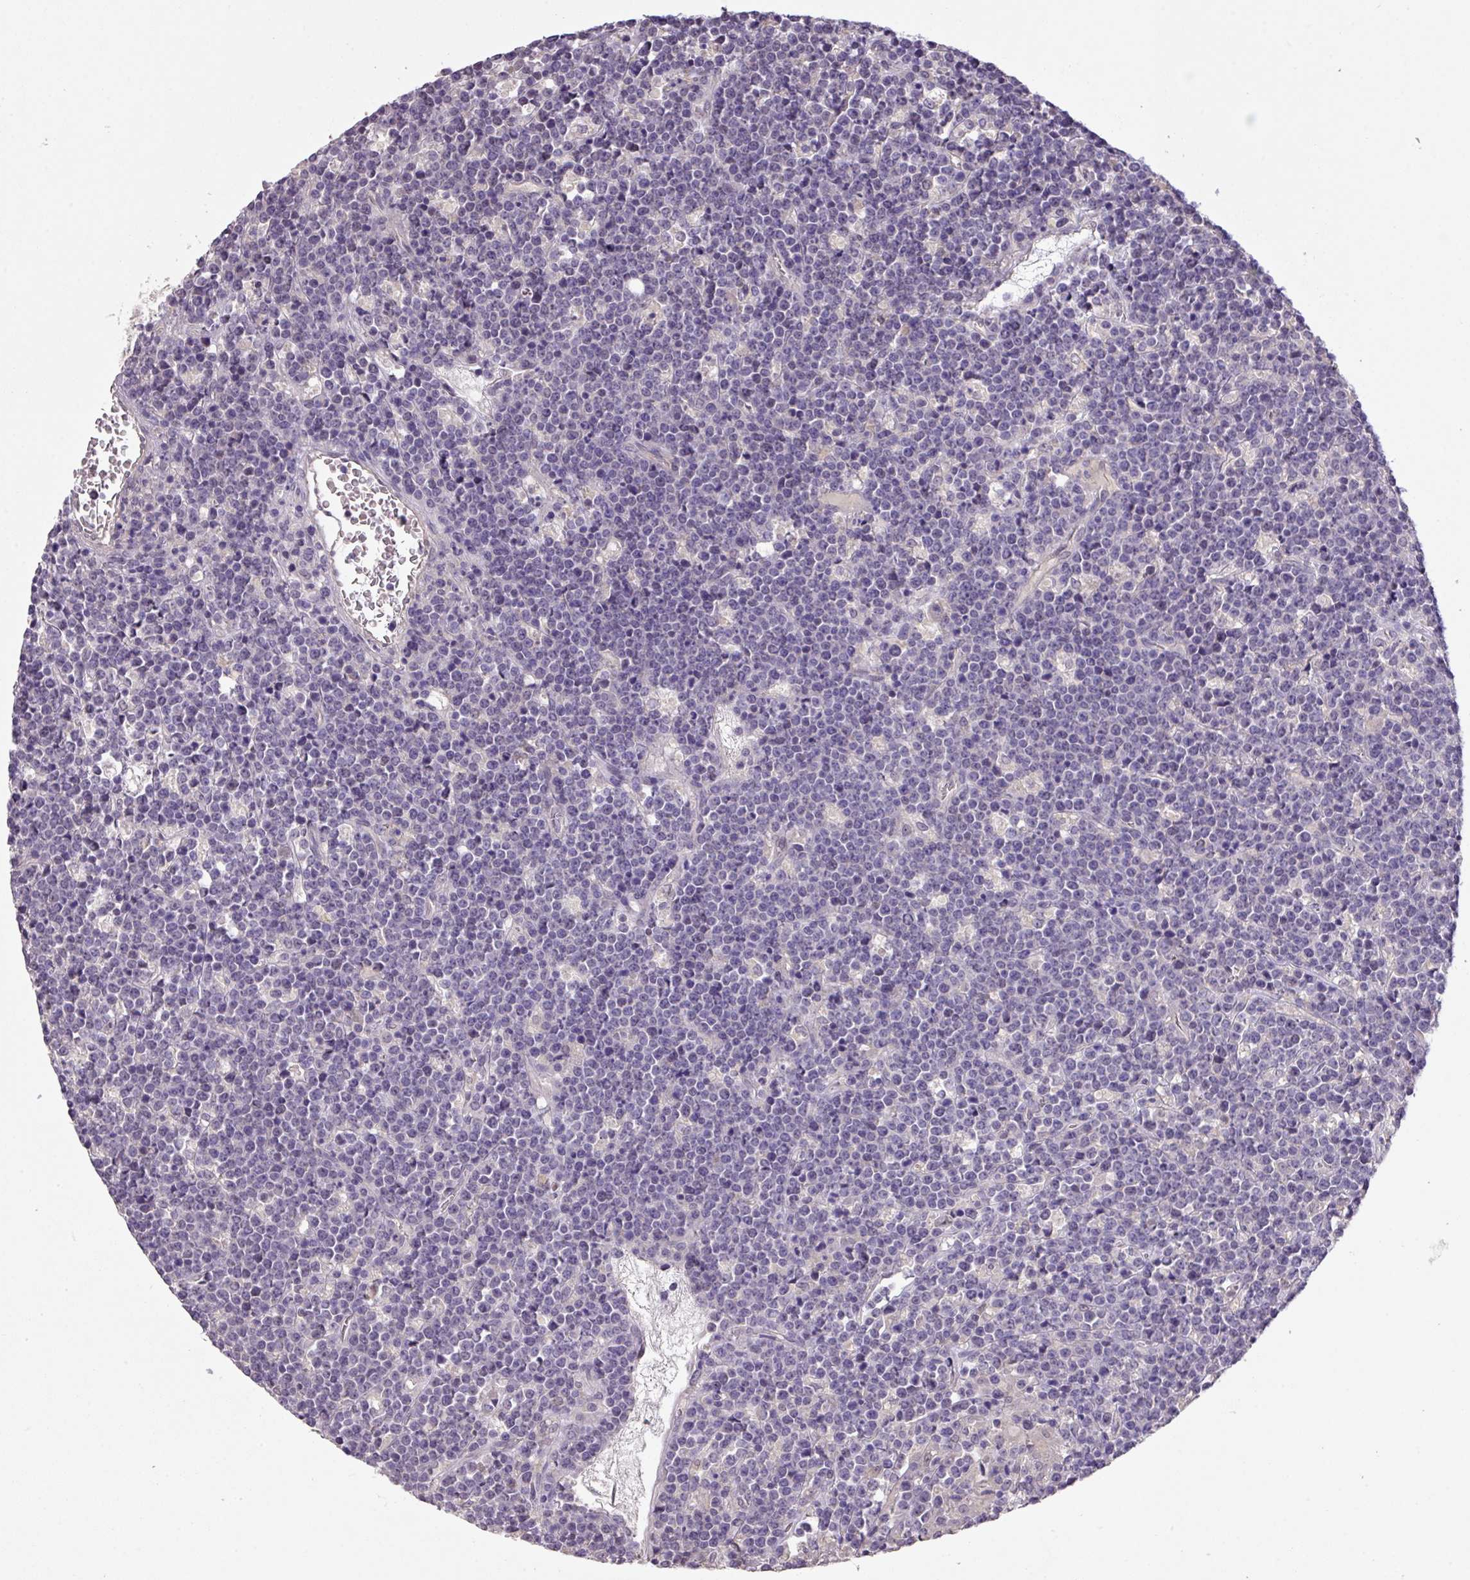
{"staining": {"intensity": "negative", "quantity": "none", "location": "none"}, "tissue": "lymphoma", "cell_type": "Tumor cells", "image_type": "cancer", "snomed": [{"axis": "morphology", "description": "Malignant lymphoma, non-Hodgkin's type, High grade"}, {"axis": "topography", "description": "Ovary"}], "caption": "IHC of human high-grade malignant lymphoma, non-Hodgkin's type displays no expression in tumor cells.", "gene": "PRADC1", "patient": {"sex": "female", "age": 56}}